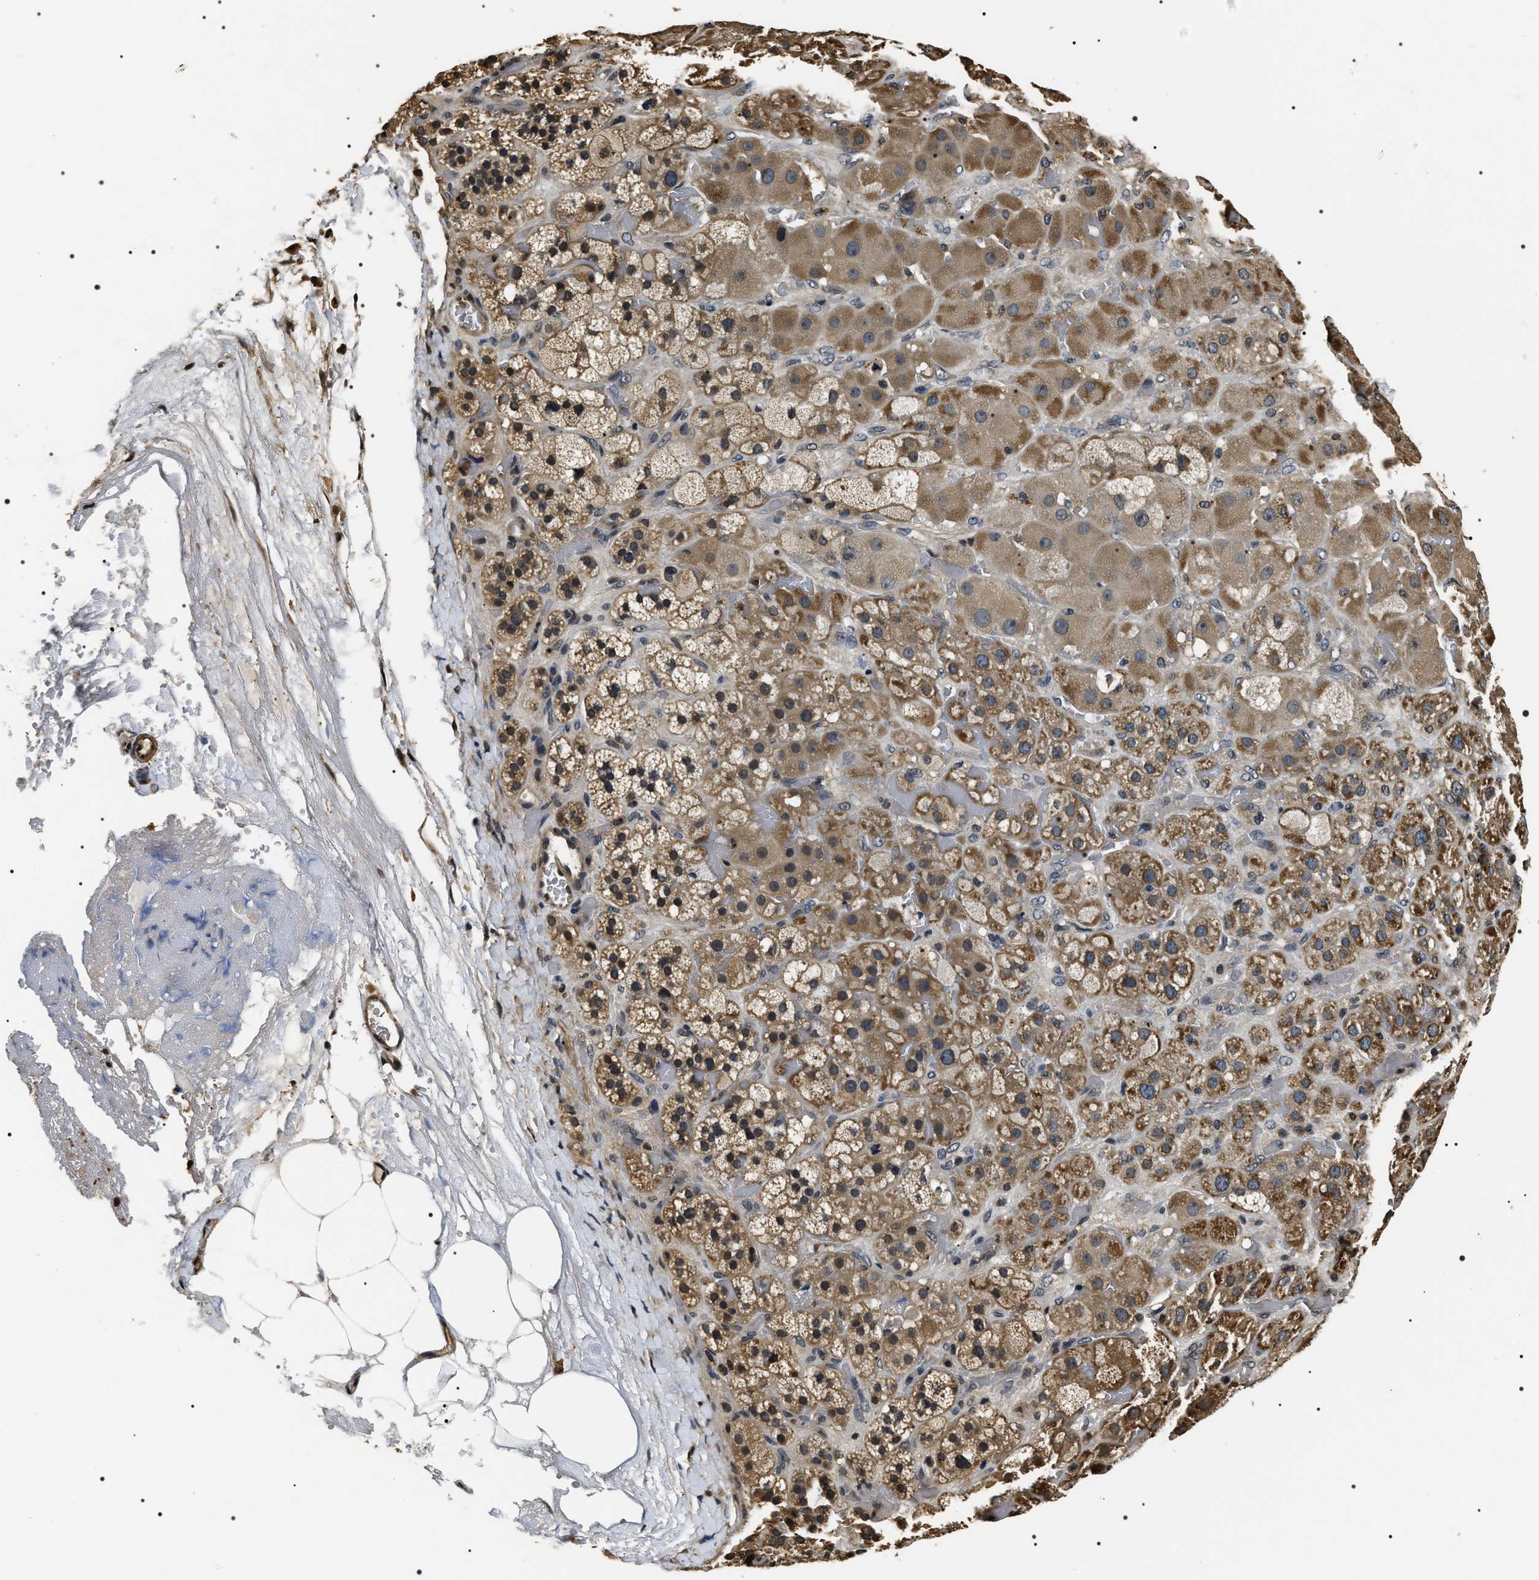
{"staining": {"intensity": "moderate", "quantity": ">75%", "location": "cytoplasmic/membranous"}, "tissue": "adrenal gland", "cell_type": "Glandular cells", "image_type": "normal", "snomed": [{"axis": "morphology", "description": "Normal tissue, NOS"}, {"axis": "topography", "description": "Adrenal gland"}], "caption": "About >75% of glandular cells in unremarkable human adrenal gland display moderate cytoplasmic/membranous protein expression as visualized by brown immunohistochemical staining.", "gene": "ARHGAP22", "patient": {"sex": "female", "age": 47}}